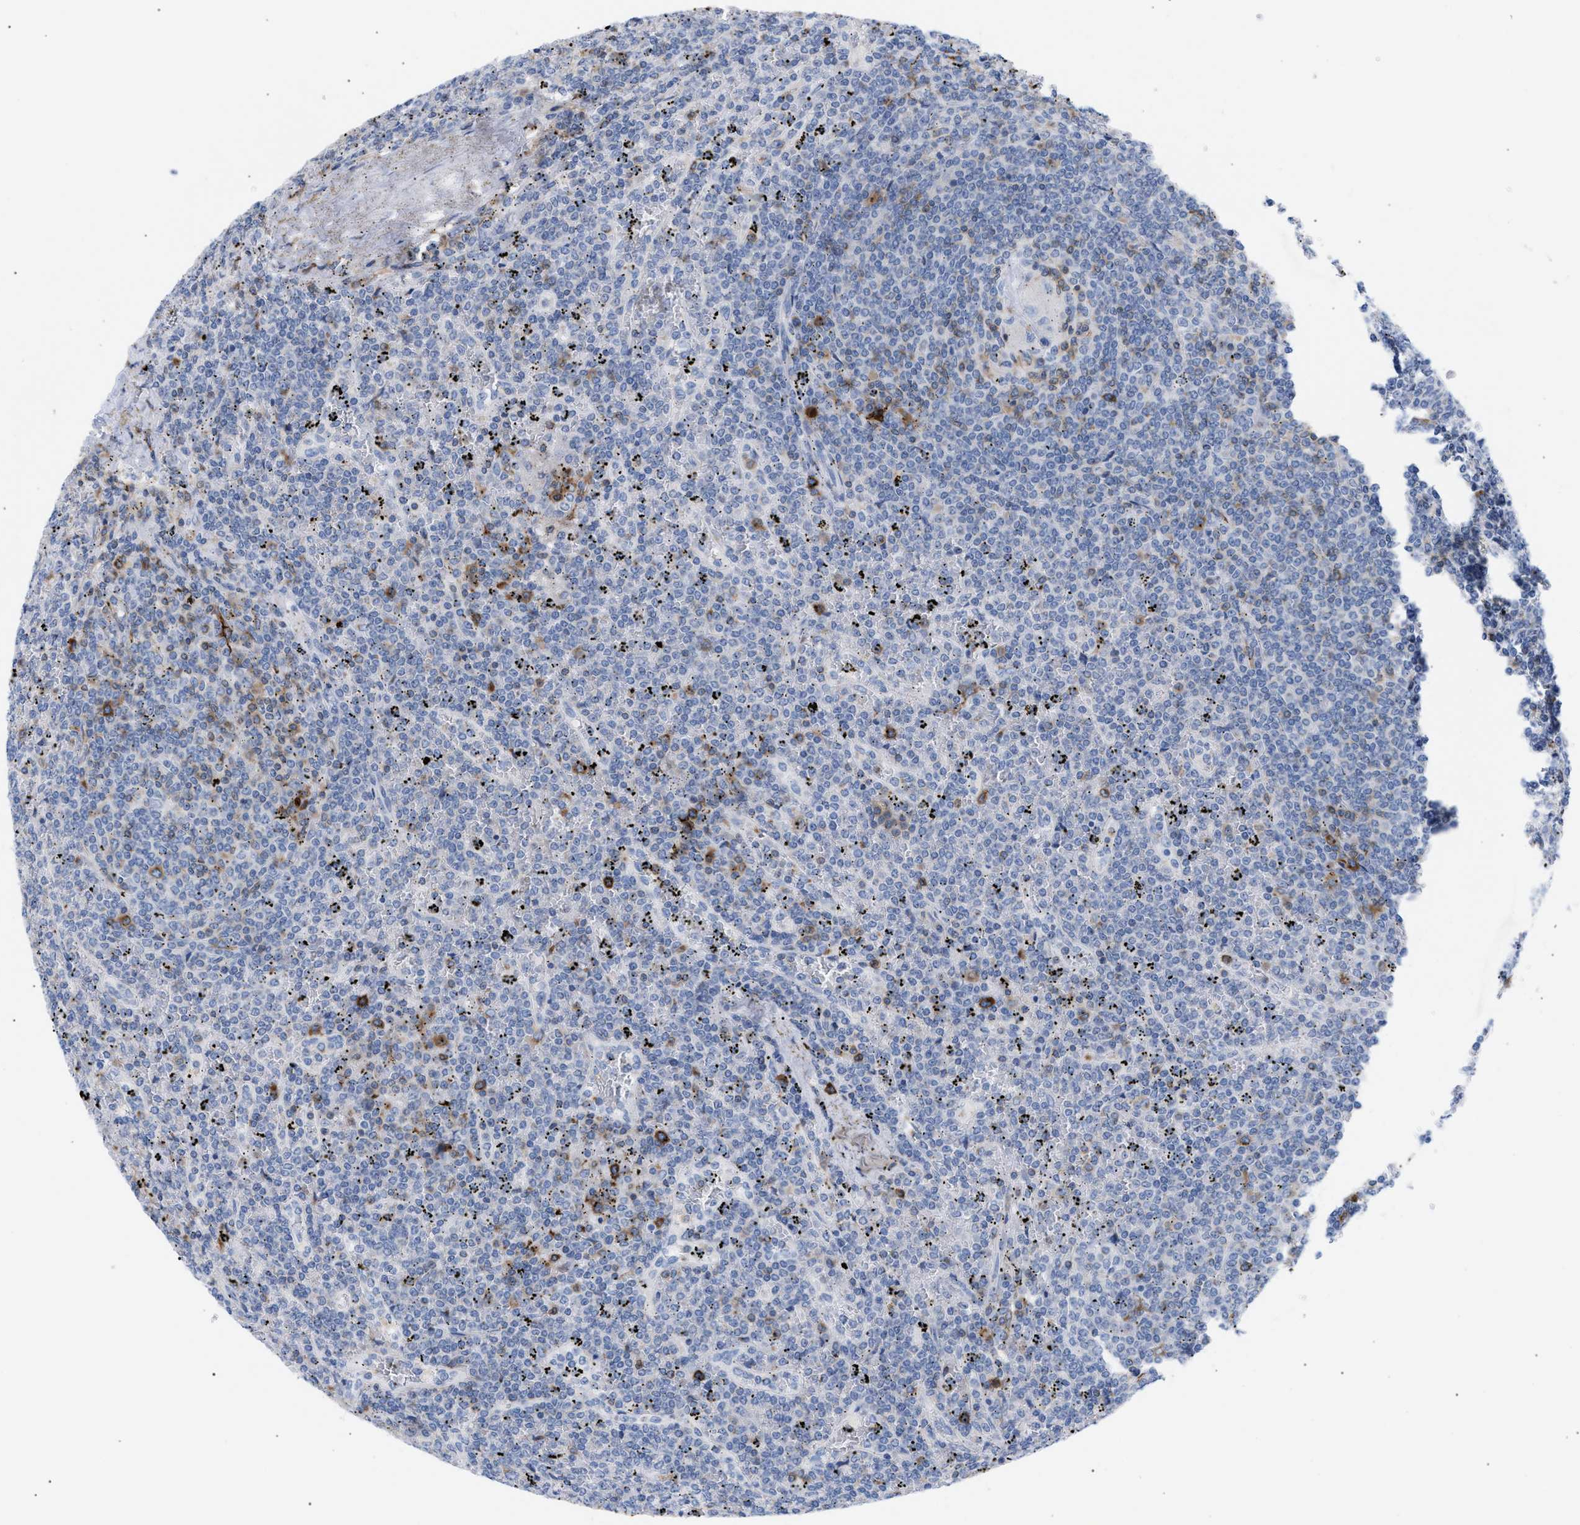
{"staining": {"intensity": "moderate", "quantity": "<25%", "location": "cytoplasmic/membranous"}, "tissue": "lymphoma", "cell_type": "Tumor cells", "image_type": "cancer", "snomed": [{"axis": "morphology", "description": "Malignant lymphoma, non-Hodgkin's type, Low grade"}, {"axis": "topography", "description": "Spleen"}], "caption": "Immunohistochemical staining of low-grade malignant lymphoma, non-Hodgkin's type displays moderate cytoplasmic/membranous protein staining in about <25% of tumor cells.", "gene": "TACC3", "patient": {"sex": "female", "age": 19}}